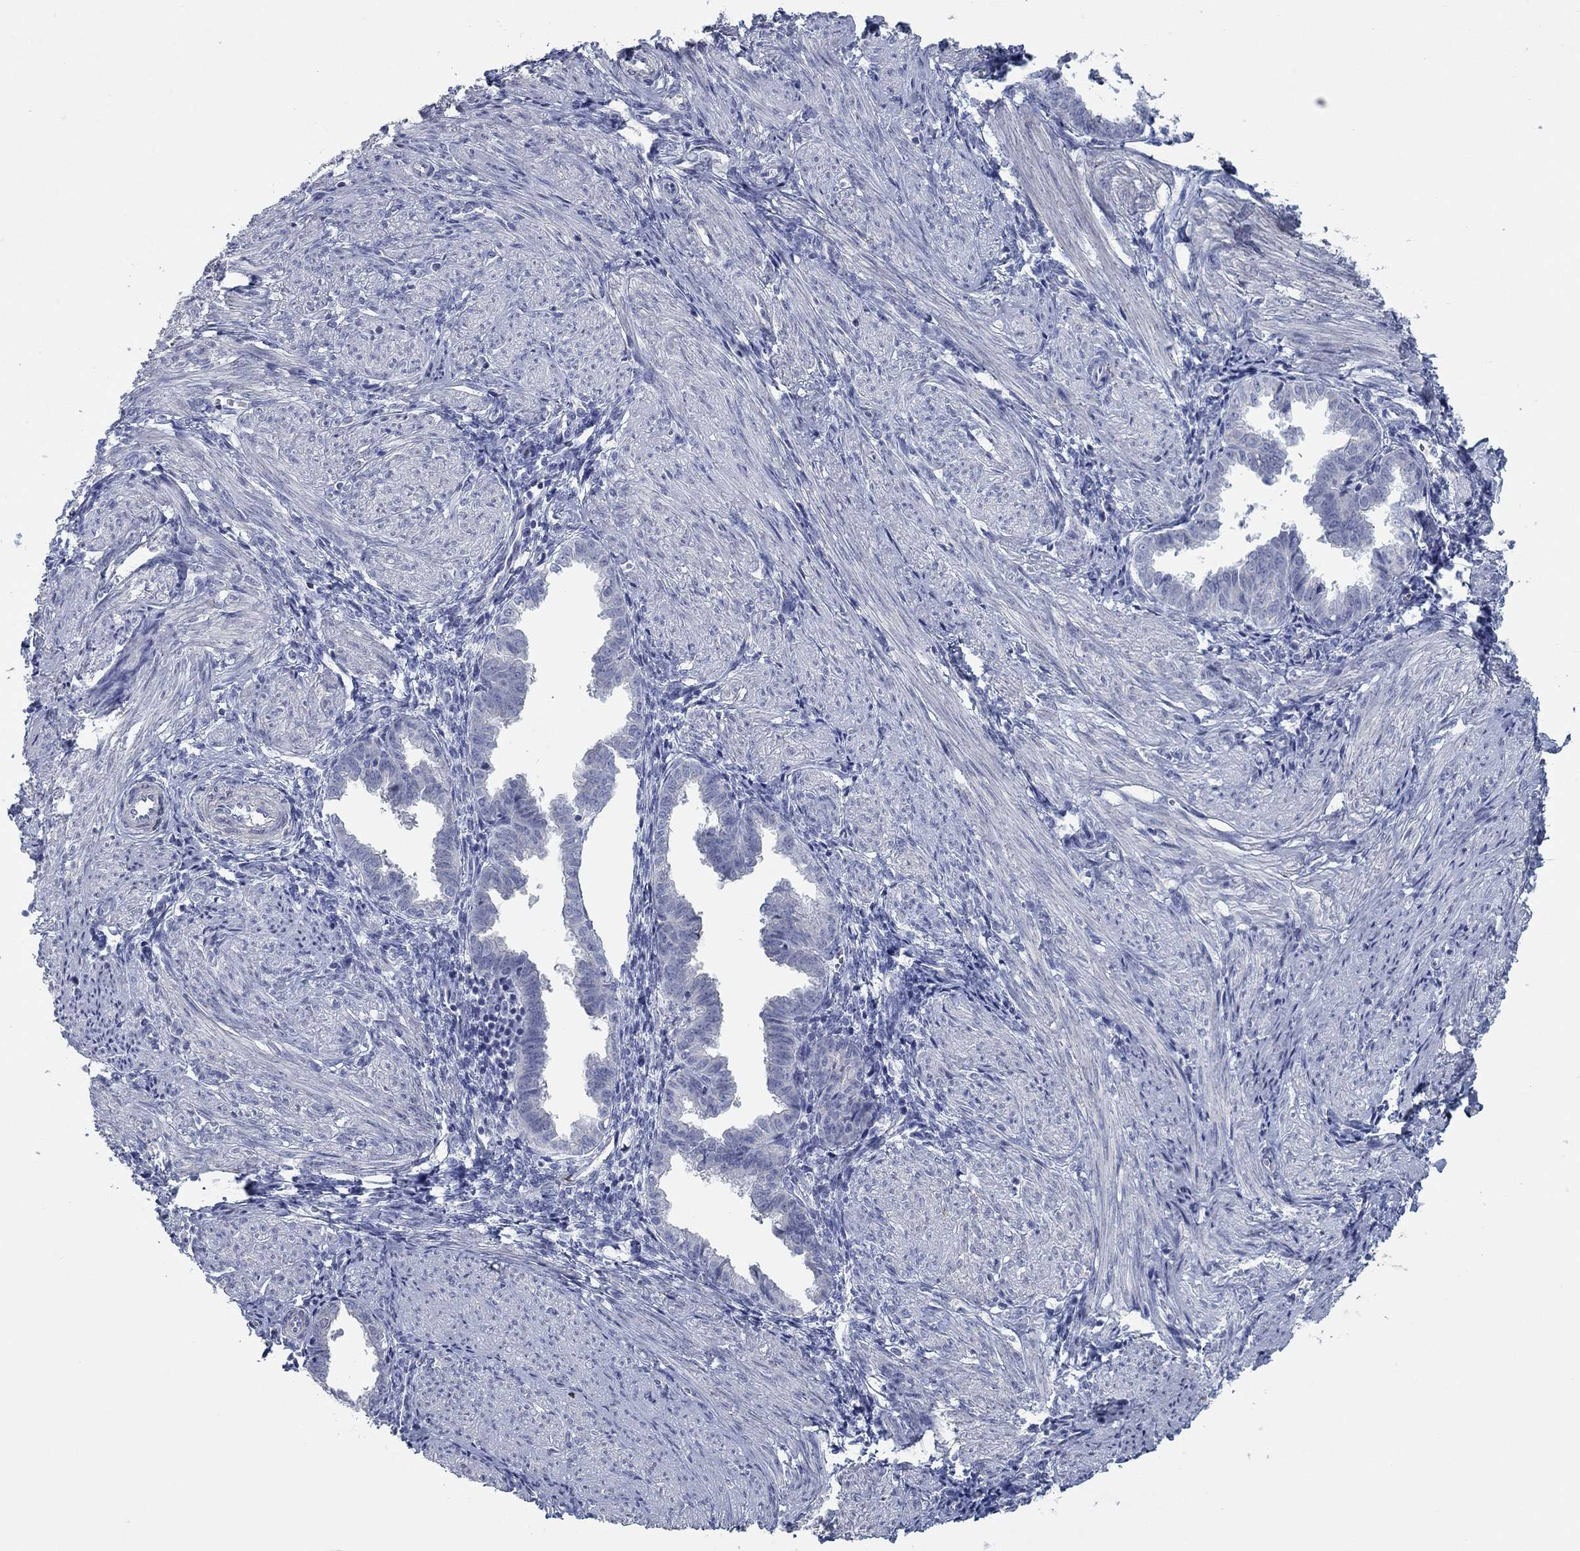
{"staining": {"intensity": "negative", "quantity": "none", "location": "none"}, "tissue": "endometrium", "cell_type": "Cells in endometrial stroma", "image_type": "normal", "snomed": [{"axis": "morphology", "description": "Normal tissue, NOS"}, {"axis": "topography", "description": "Endometrium"}], "caption": "Protein analysis of normal endometrium exhibits no significant expression in cells in endometrial stroma. (Brightfield microscopy of DAB (3,3'-diaminobenzidine) IHC at high magnification).", "gene": "APOC3", "patient": {"sex": "female", "age": 37}}